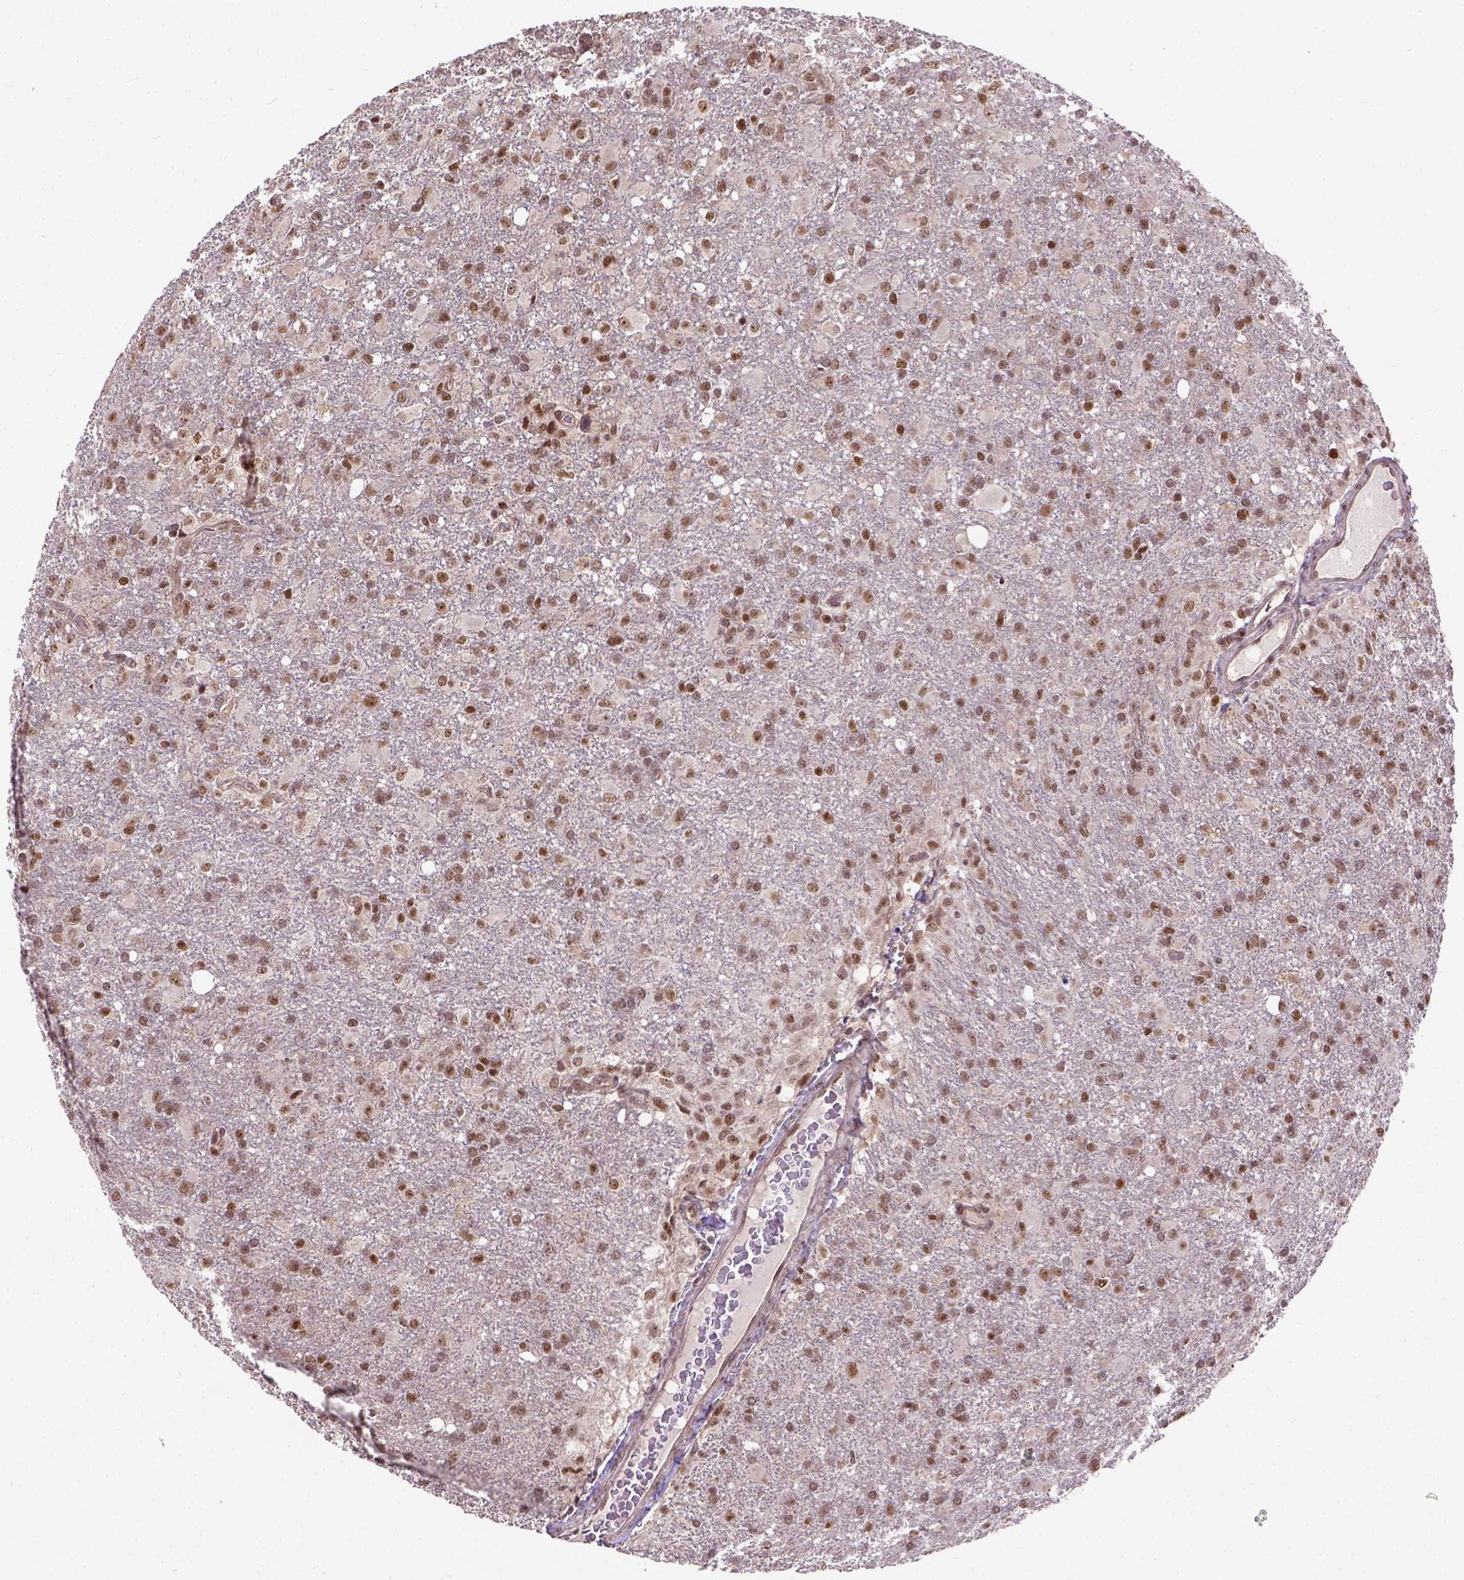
{"staining": {"intensity": "moderate", "quantity": ">75%", "location": "nuclear"}, "tissue": "glioma", "cell_type": "Tumor cells", "image_type": "cancer", "snomed": [{"axis": "morphology", "description": "Glioma, malignant, High grade"}, {"axis": "topography", "description": "Brain"}], "caption": "A histopathology image of human glioma stained for a protein reveals moderate nuclear brown staining in tumor cells. (brown staining indicates protein expression, while blue staining denotes nuclei).", "gene": "ZNF630", "patient": {"sex": "male", "age": 68}}